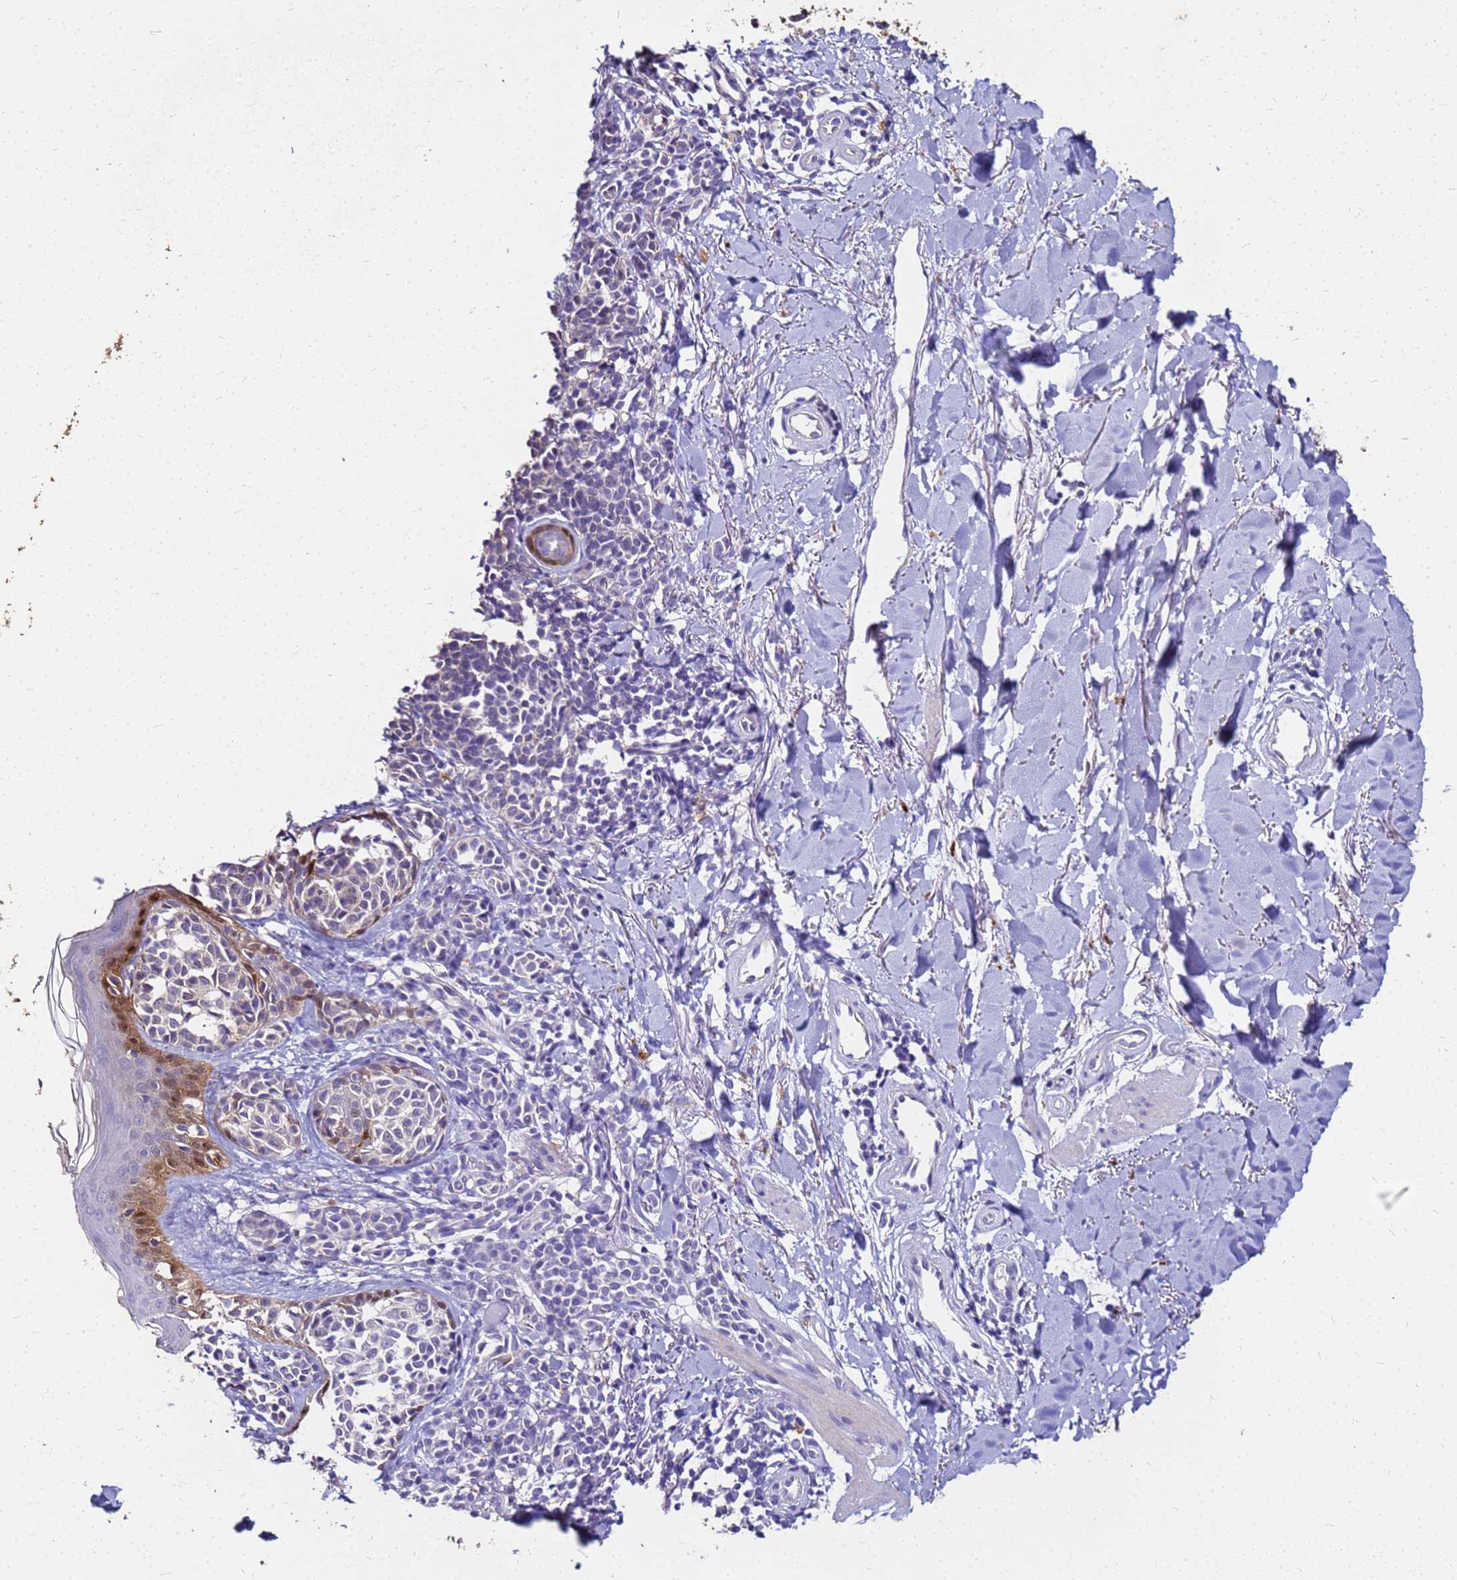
{"staining": {"intensity": "negative", "quantity": "none", "location": "none"}, "tissue": "melanoma", "cell_type": "Tumor cells", "image_type": "cancer", "snomed": [{"axis": "morphology", "description": "Malignant melanoma, NOS"}, {"axis": "topography", "description": "Skin of upper extremity"}], "caption": "DAB immunohistochemical staining of human malignant melanoma exhibits no significant positivity in tumor cells.", "gene": "S100A2", "patient": {"sex": "male", "age": 40}}